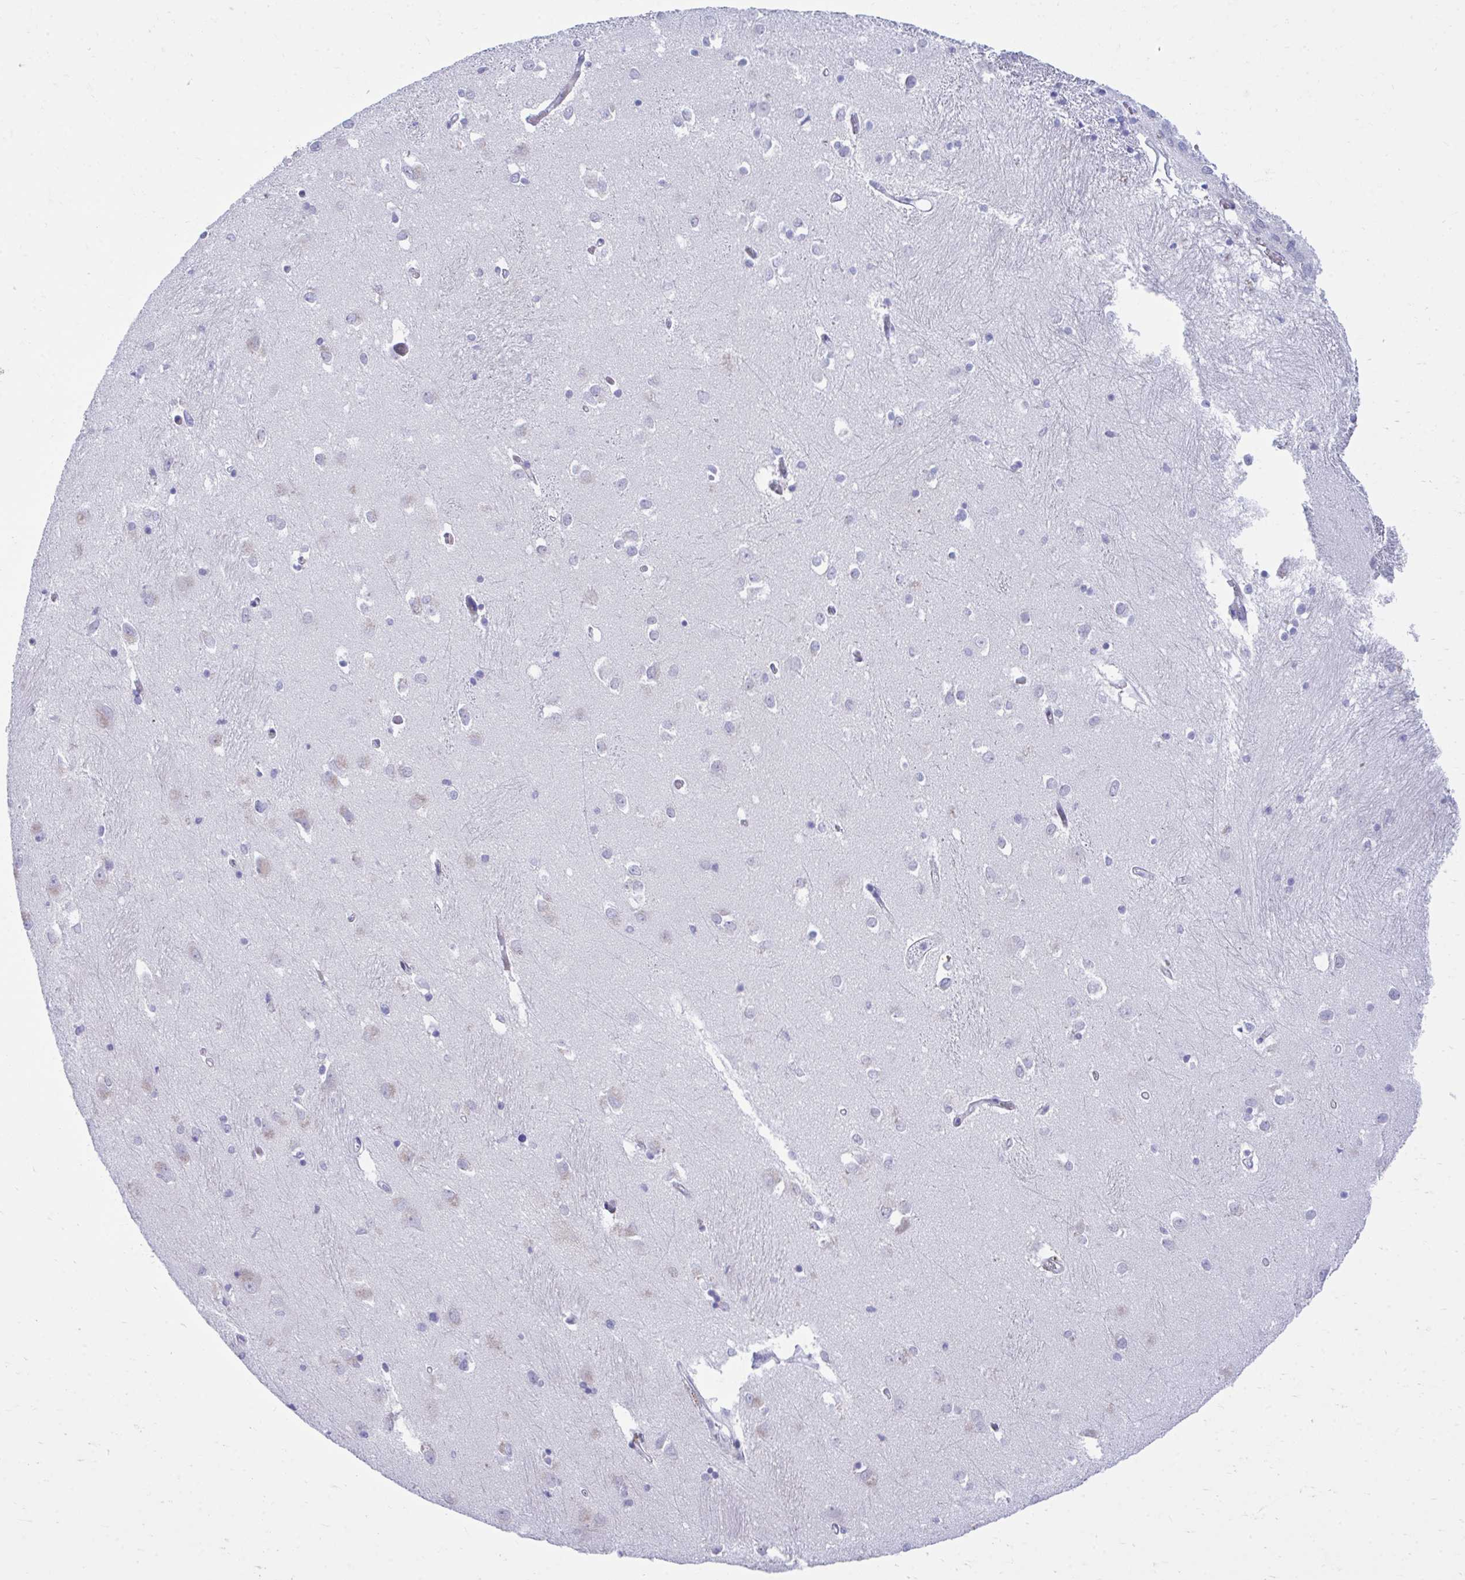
{"staining": {"intensity": "negative", "quantity": "none", "location": "none"}, "tissue": "caudate", "cell_type": "Glial cells", "image_type": "normal", "snomed": [{"axis": "morphology", "description": "Normal tissue, NOS"}, {"axis": "topography", "description": "Lateral ventricle wall"}, {"axis": "topography", "description": "Hippocampus"}], "caption": "IHC of unremarkable human caudate exhibits no expression in glial cells. (Stains: DAB IHC with hematoxylin counter stain, Microscopy: brightfield microscopy at high magnification).", "gene": "MED9", "patient": {"sex": "female", "age": 63}}